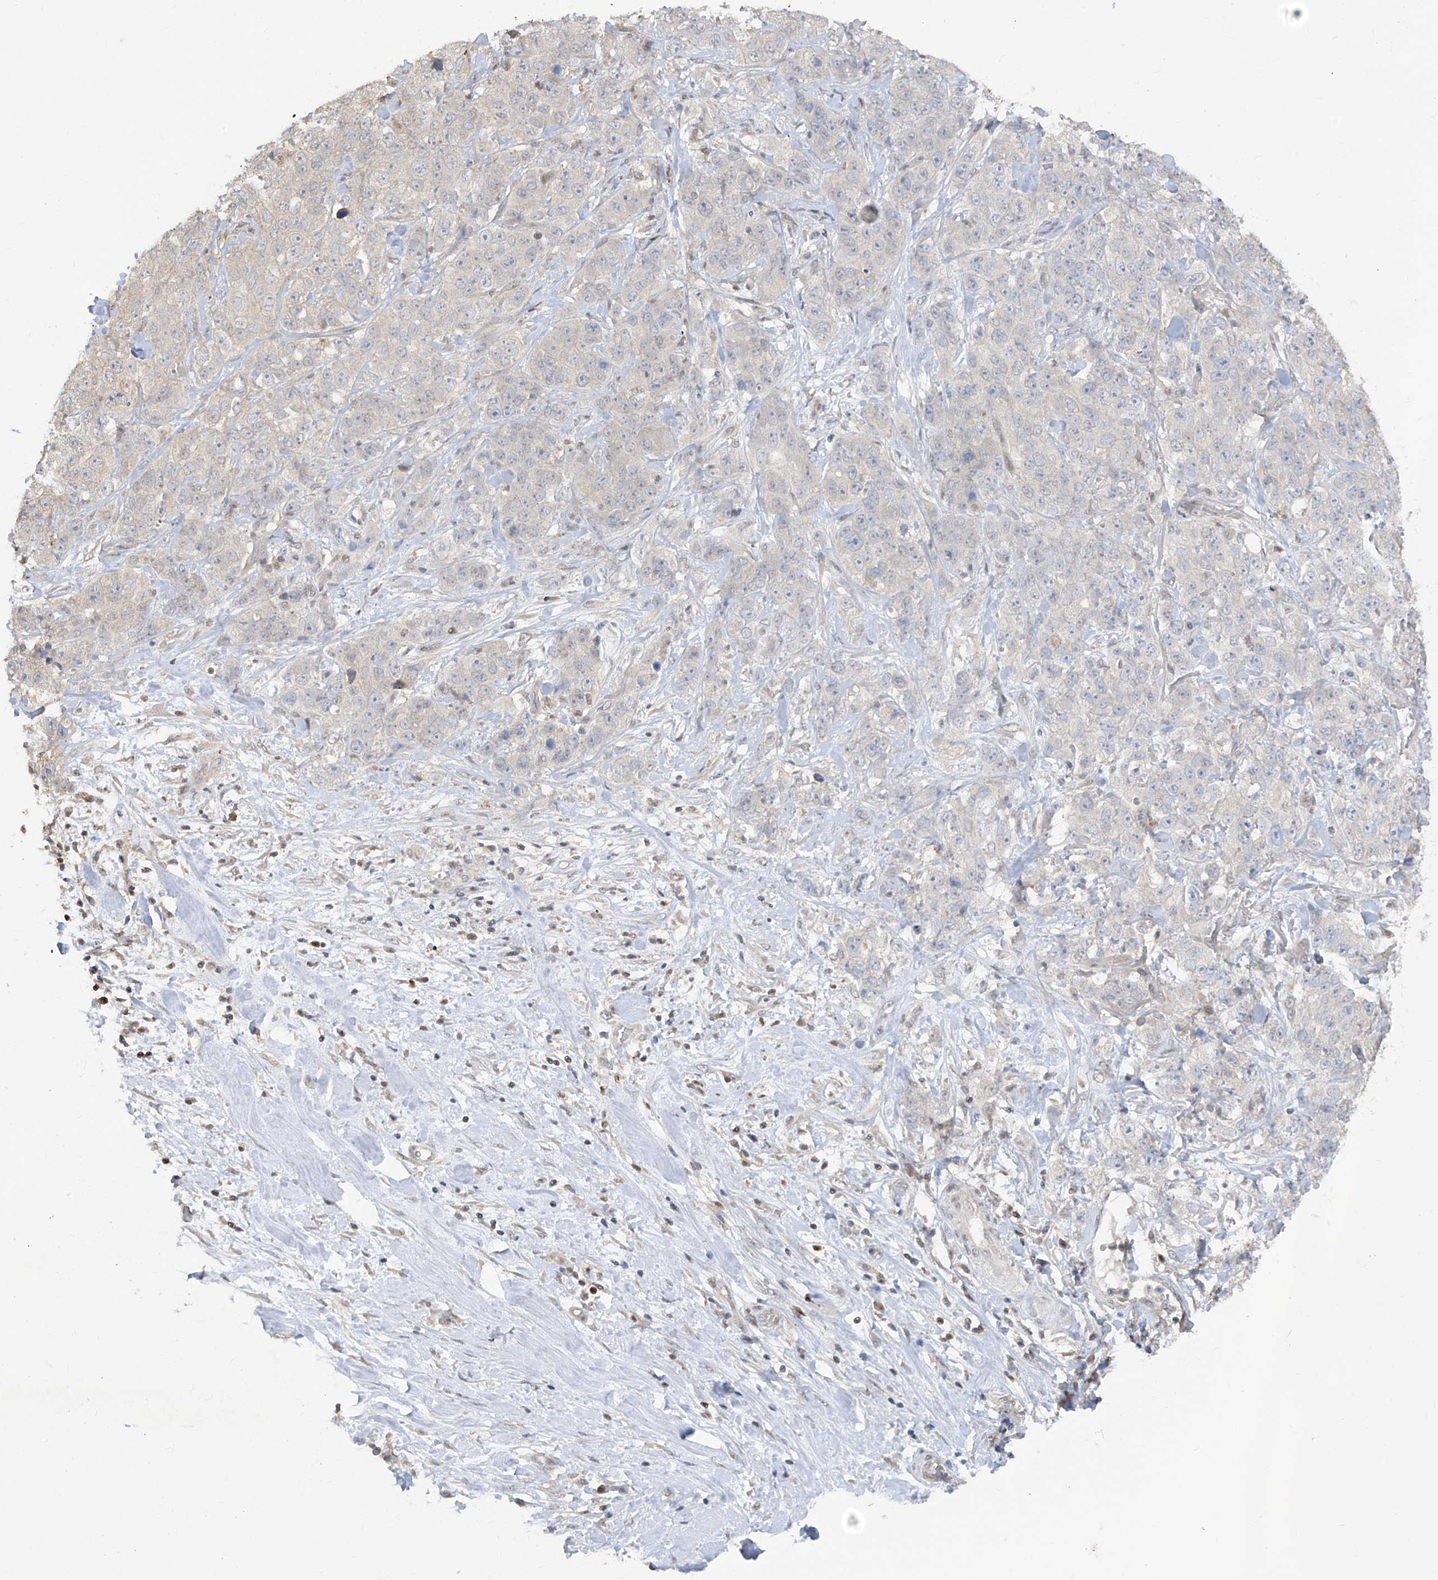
{"staining": {"intensity": "negative", "quantity": "none", "location": "none"}, "tissue": "stomach cancer", "cell_type": "Tumor cells", "image_type": "cancer", "snomed": [{"axis": "morphology", "description": "Adenocarcinoma, NOS"}, {"axis": "topography", "description": "Stomach"}], "caption": "High magnification brightfield microscopy of stomach cancer (adenocarcinoma) stained with DAB (3,3'-diaminobenzidine) (brown) and counterstained with hematoxylin (blue): tumor cells show no significant staining. (DAB immunohistochemistry (IHC), high magnification).", "gene": "ZNF358", "patient": {"sex": "male", "age": 48}}